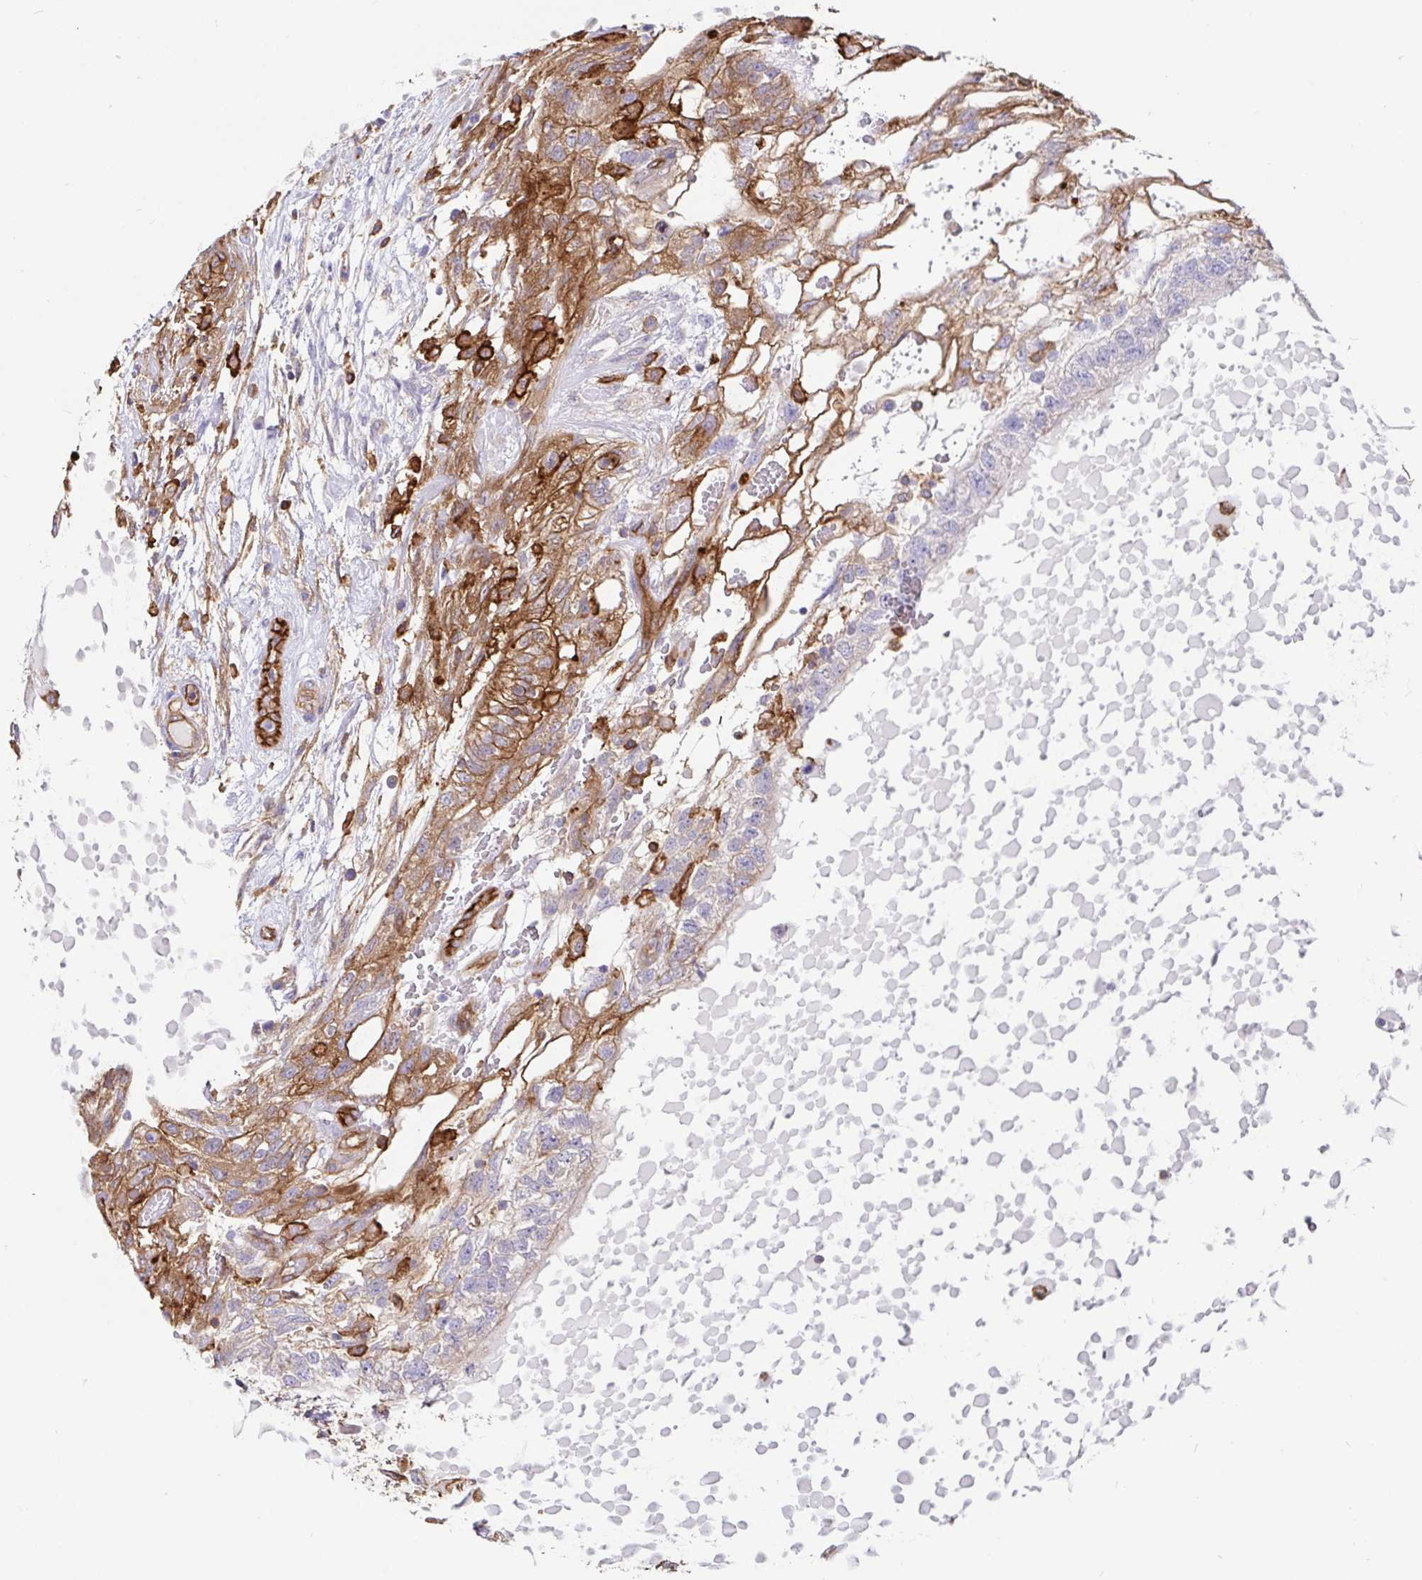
{"staining": {"intensity": "moderate", "quantity": ">75%", "location": "cytoplasmic/membranous"}, "tissue": "testis cancer", "cell_type": "Tumor cells", "image_type": "cancer", "snomed": [{"axis": "morphology", "description": "Normal tissue, NOS"}, {"axis": "morphology", "description": "Carcinoma, Embryonal, NOS"}, {"axis": "topography", "description": "Testis"}], "caption": "Tumor cells display moderate cytoplasmic/membranous positivity in approximately >75% of cells in testis cancer (embryonal carcinoma).", "gene": "ANXA2", "patient": {"sex": "male", "age": 32}}